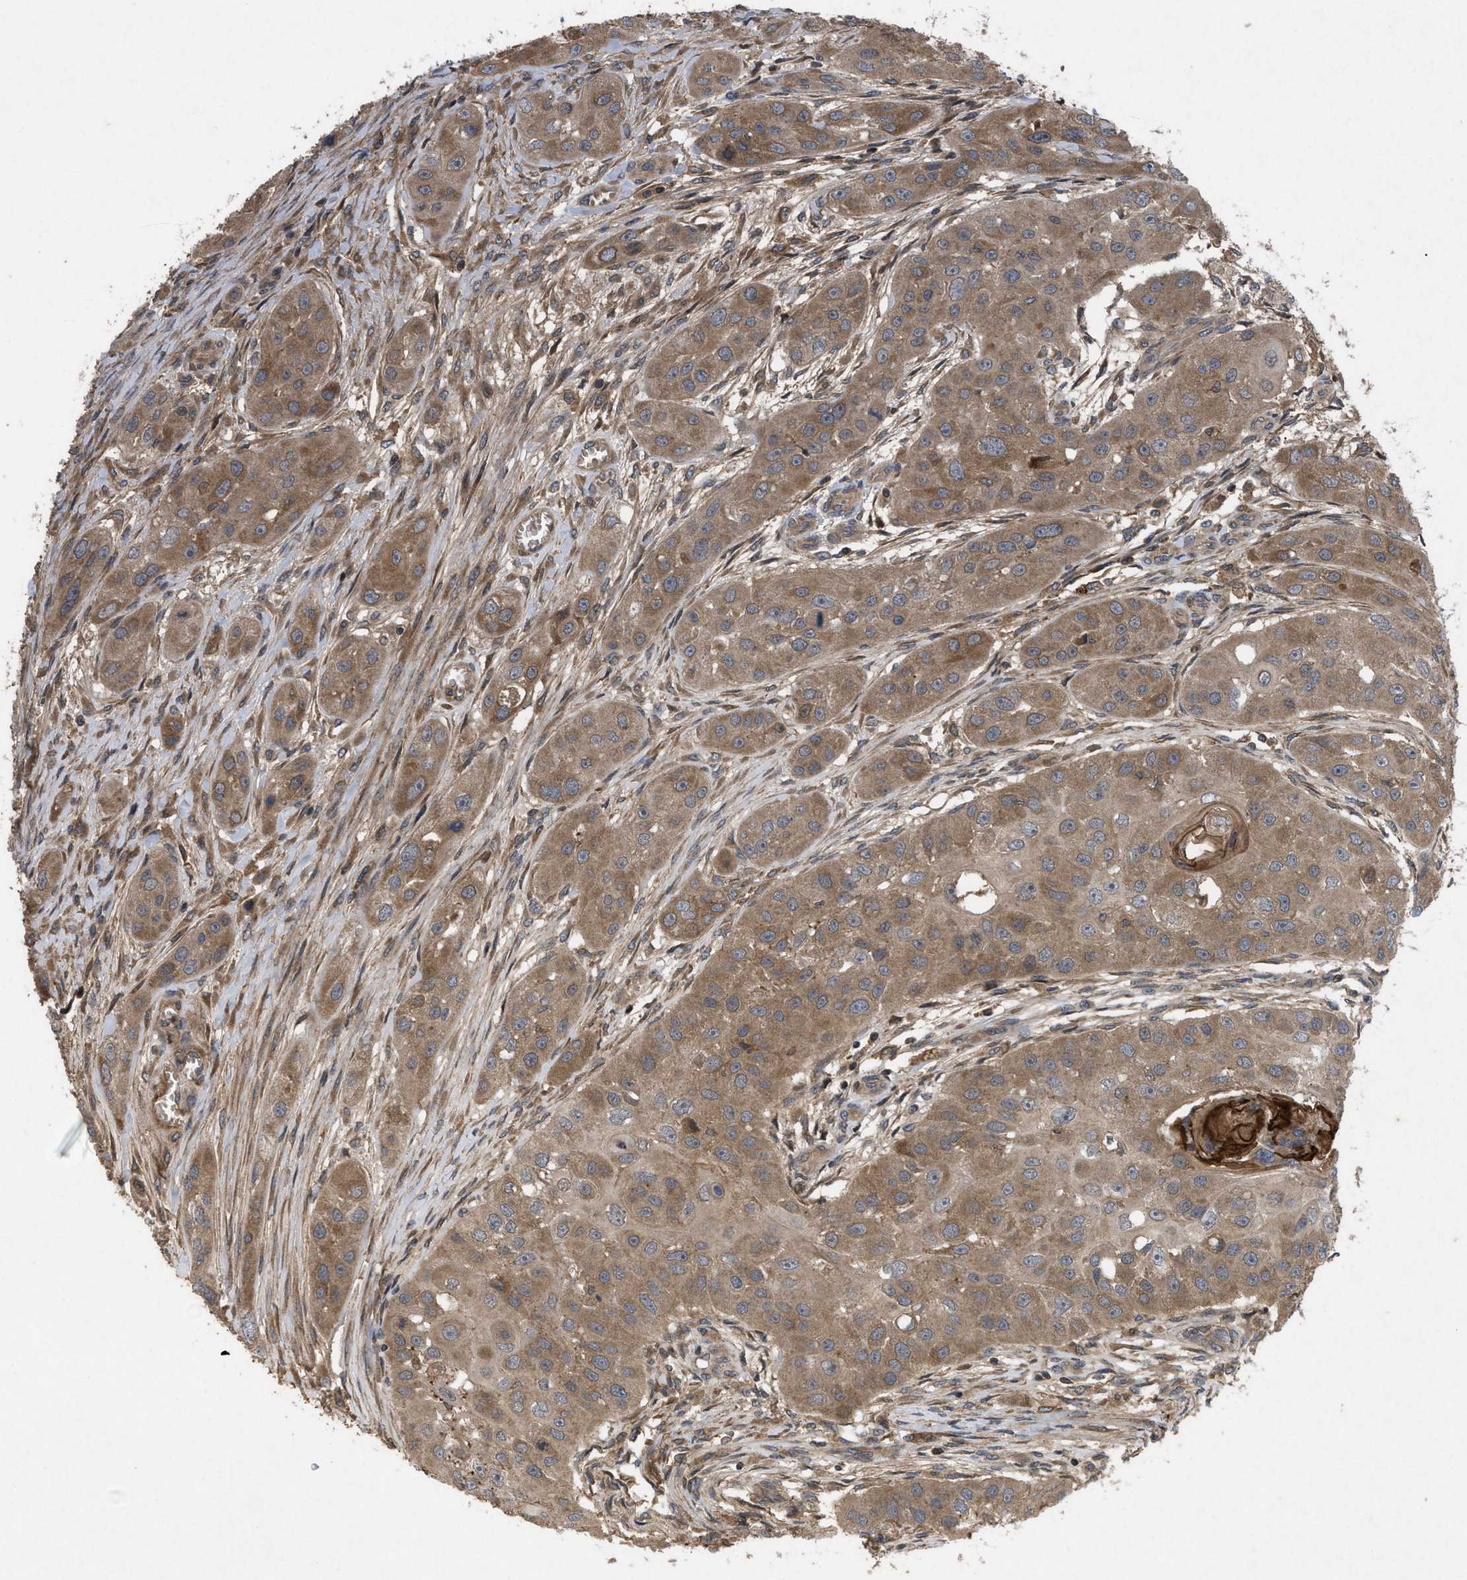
{"staining": {"intensity": "moderate", "quantity": ">75%", "location": "cytoplasmic/membranous"}, "tissue": "head and neck cancer", "cell_type": "Tumor cells", "image_type": "cancer", "snomed": [{"axis": "morphology", "description": "Normal tissue, NOS"}, {"axis": "morphology", "description": "Squamous cell carcinoma, NOS"}, {"axis": "topography", "description": "Skeletal muscle"}, {"axis": "topography", "description": "Head-Neck"}], "caption": "High-magnification brightfield microscopy of head and neck squamous cell carcinoma stained with DAB (brown) and counterstained with hematoxylin (blue). tumor cells exhibit moderate cytoplasmic/membranous expression is seen in about>75% of cells.", "gene": "RAB2A", "patient": {"sex": "male", "age": 51}}